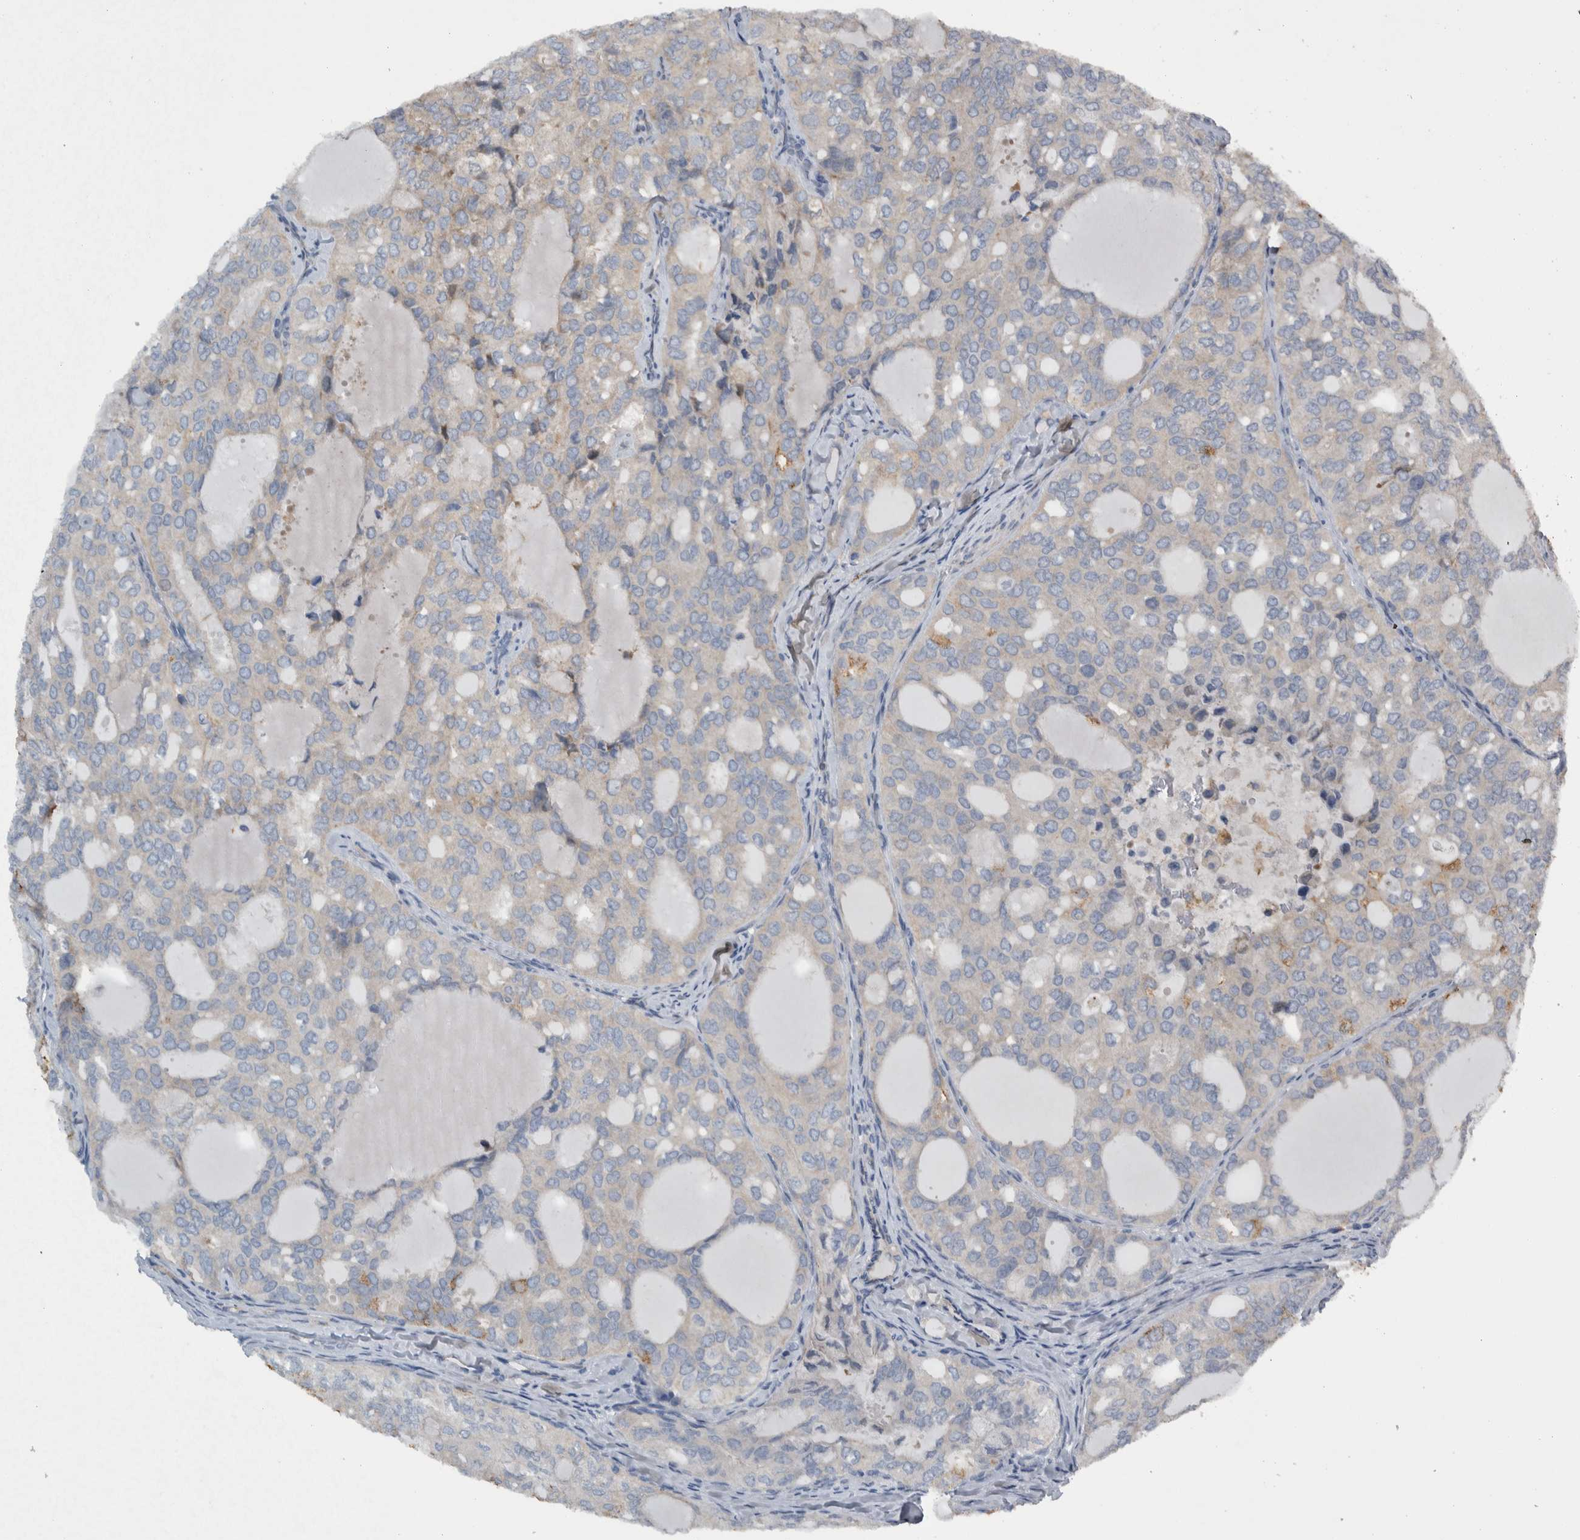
{"staining": {"intensity": "weak", "quantity": "<25%", "location": "cytoplasmic/membranous"}, "tissue": "thyroid cancer", "cell_type": "Tumor cells", "image_type": "cancer", "snomed": [{"axis": "morphology", "description": "Follicular adenoma carcinoma, NOS"}, {"axis": "topography", "description": "Thyroid gland"}], "caption": "High power microscopy image of an immunohistochemistry micrograph of thyroid follicular adenoma carcinoma, revealing no significant positivity in tumor cells. (DAB immunohistochemistry (IHC), high magnification).", "gene": "NT5C2", "patient": {"sex": "male", "age": 75}}